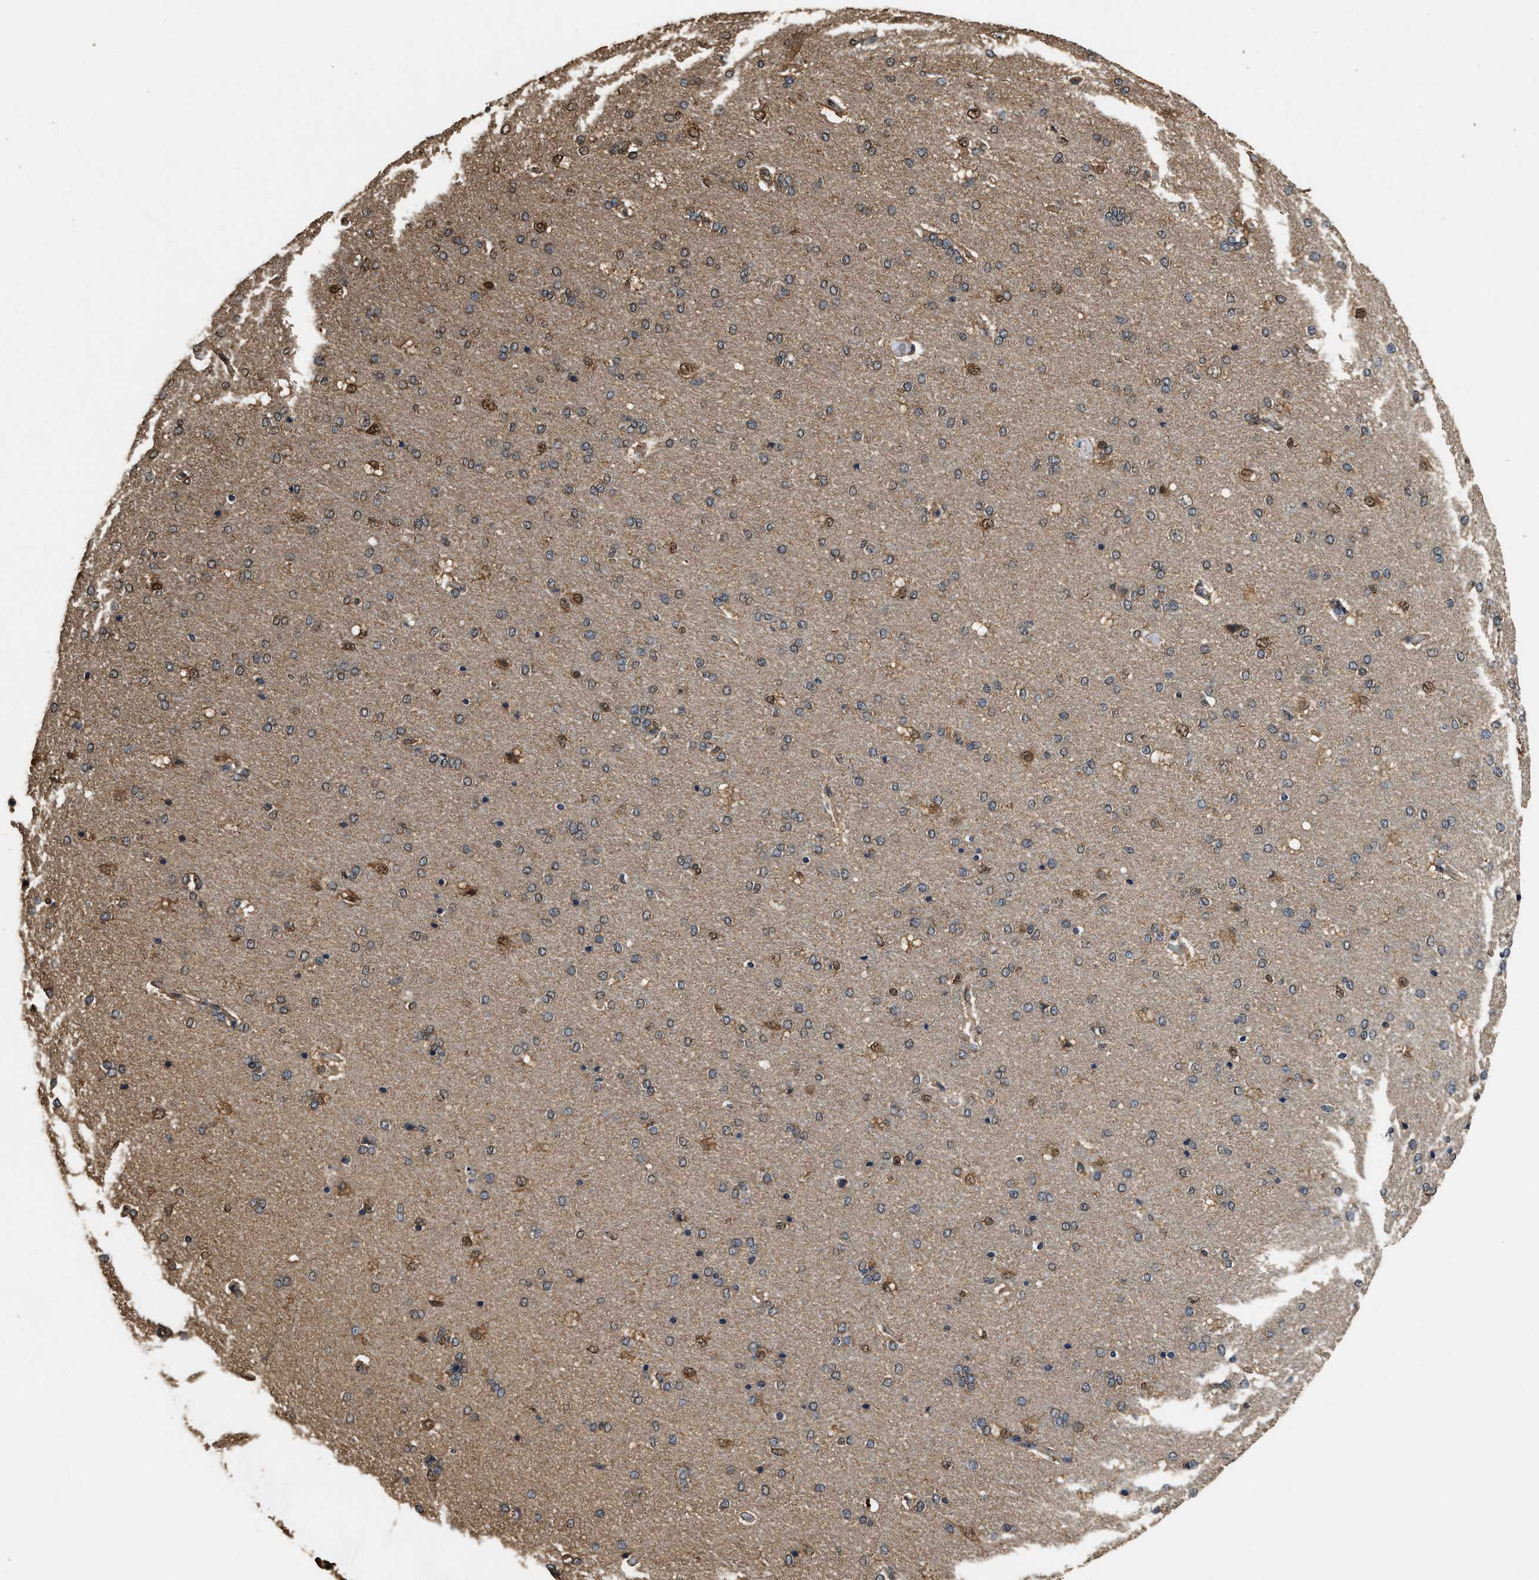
{"staining": {"intensity": "moderate", "quantity": ">75%", "location": "cytoplasmic/membranous"}, "tissue": "cerebral cortex", "cell_type": "Endothelial cells", "image_type": "normal", "snomed": [{"axis": "morphology", "description": "Normal tissue, NOS"}, {"axis": "topography", "description": "Cerebral cortex"}], "caption": "Protein staining reveals moderate cytoplasmic/membranous staining in approximately >75% of endothelial cells in normal cerebral cortex. The staining was performed using DAB (3,3'-diaminobenzidine), with brown indicating positive protein expression. Nuclei are stained blue with hematoxylin.", "gene": "YWHAE", "patient": {"sex": "male", "age": 62}}